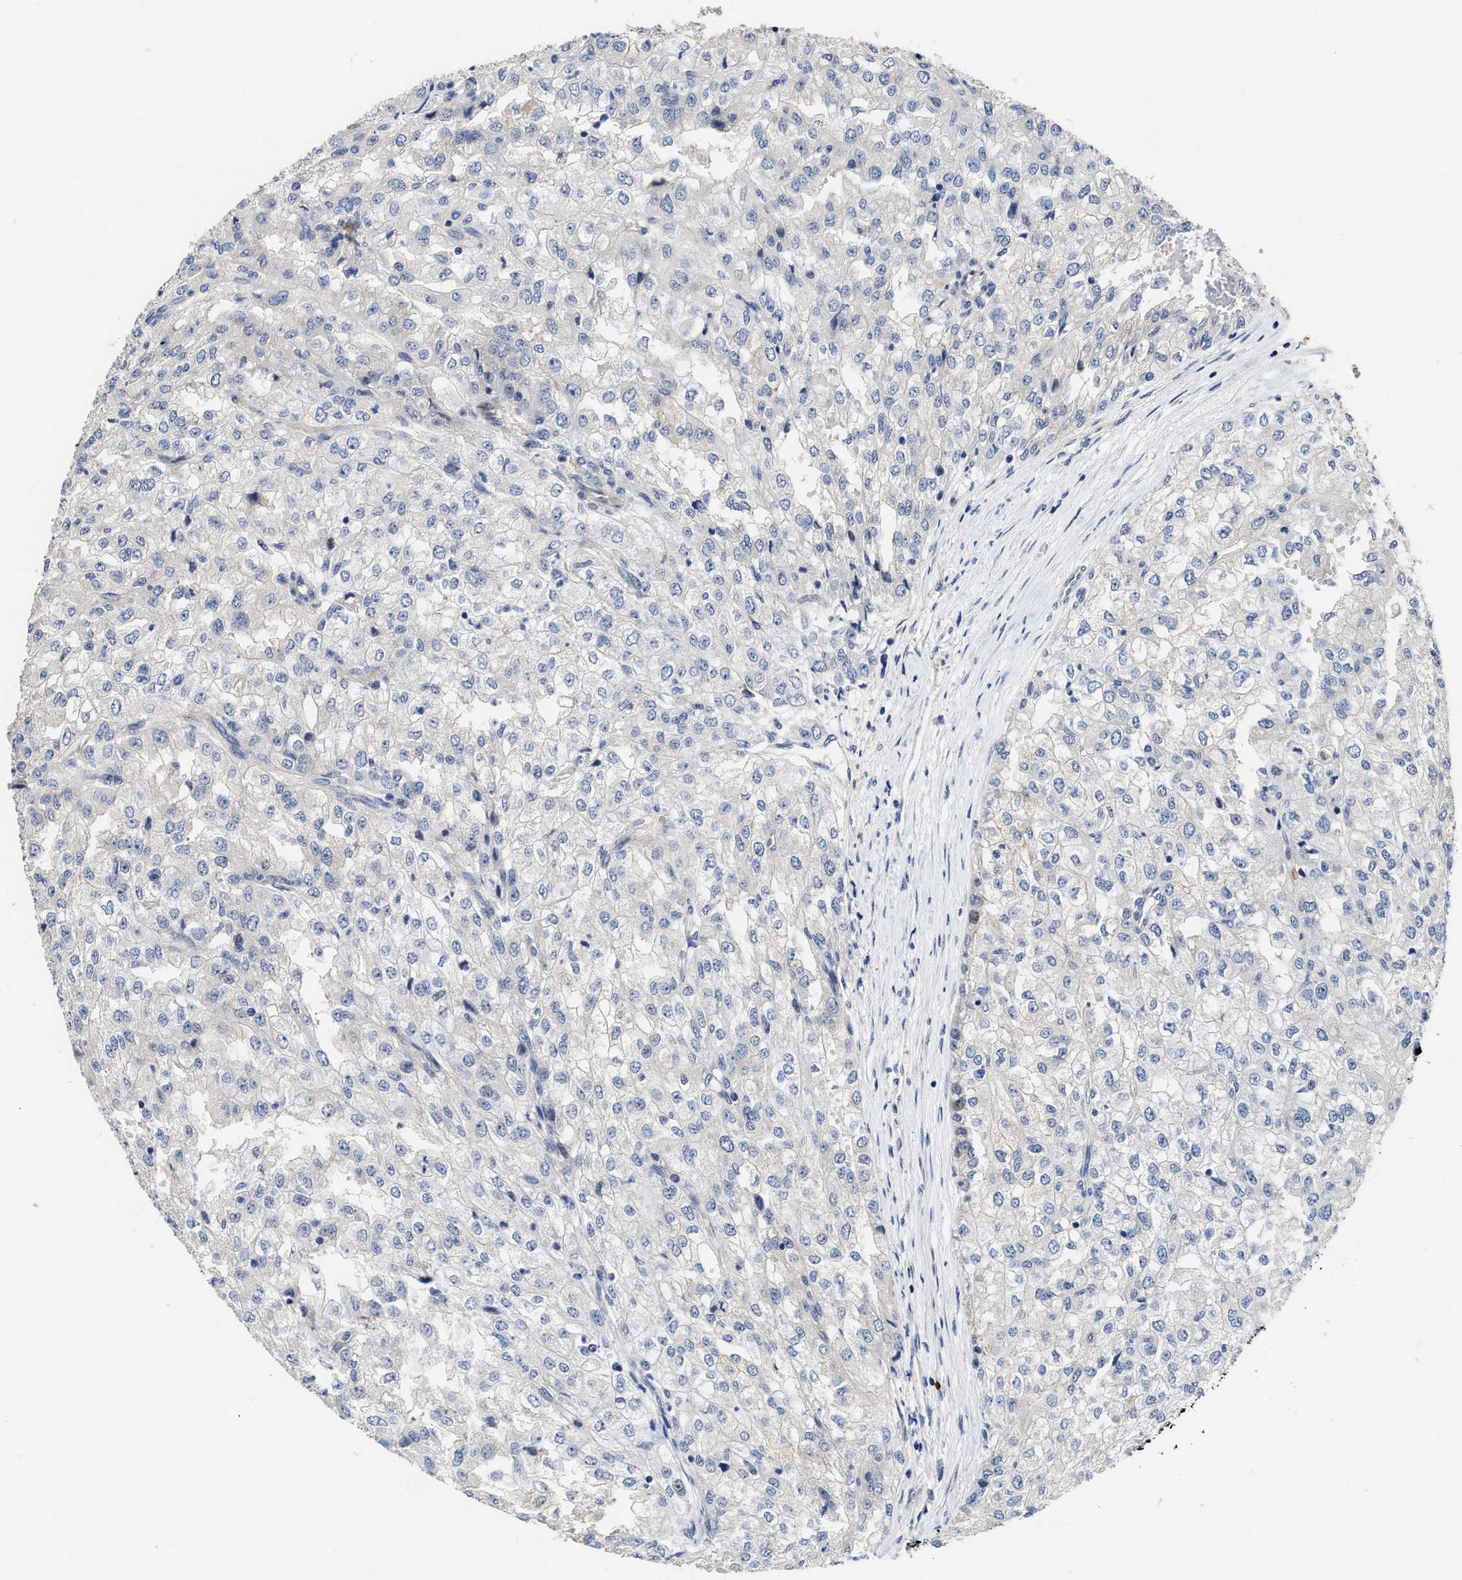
{"staining": {"intensity": "negative", "quantity": "none", "location": "none"}, "tissue": "renal cancer", "cell_type": "Tumor cells", "image_type": "cancer", "snomed": [{"axis": "morphology", "description": "Adenocarcinoma, NOS"}, {"axis": "topography", "description": "Kidney"}], "caption": "This histopathology image is of renal cancer stained with immunohistochemistry to label a protein in brown with the nuclei are counter-stained blue. There is no positivity in tumor cells.", "gene": "TRAF6", "patient": {"sex": "female", "age": 54}}